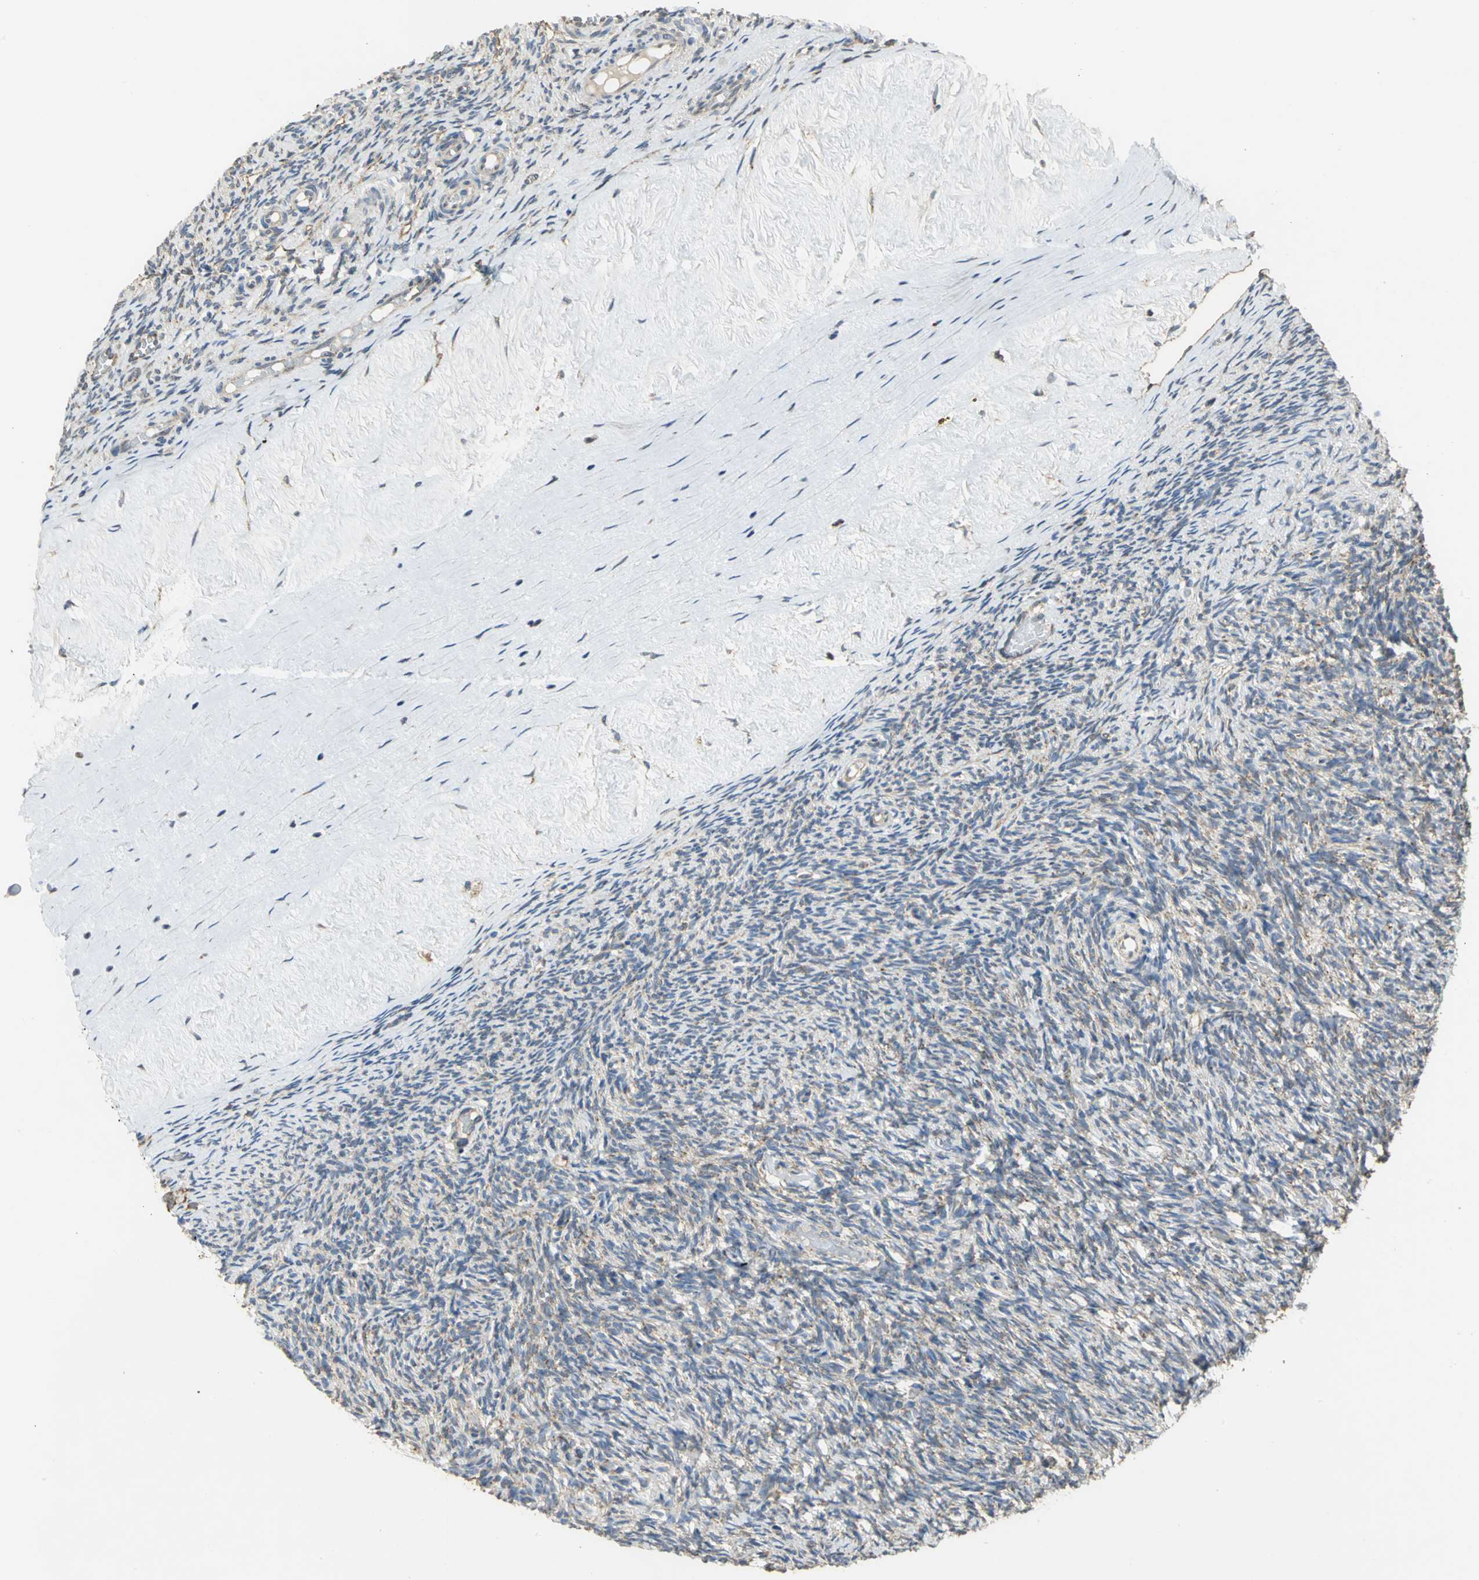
{"staining": {"intensity": "weak", "quantity": "25%-75%", "location": "cytoplasmic/membranous"}, "tissue": "ovary", "cell_type": "Ovarian stroma cells", "image_type": "normal", "snomed": [{"axis": "morphology", "description": "Normal tissue, NOS"}, {"axis": "topography", "description": "Ovary"}], "caption": "Normal ovary exhibits weak cytoplasmic/membranous expression in approximately 25%-75% of ovarian stroma cells.", "gene": "NDUFB5", "patient": {"sex": "female", "age": 60}}